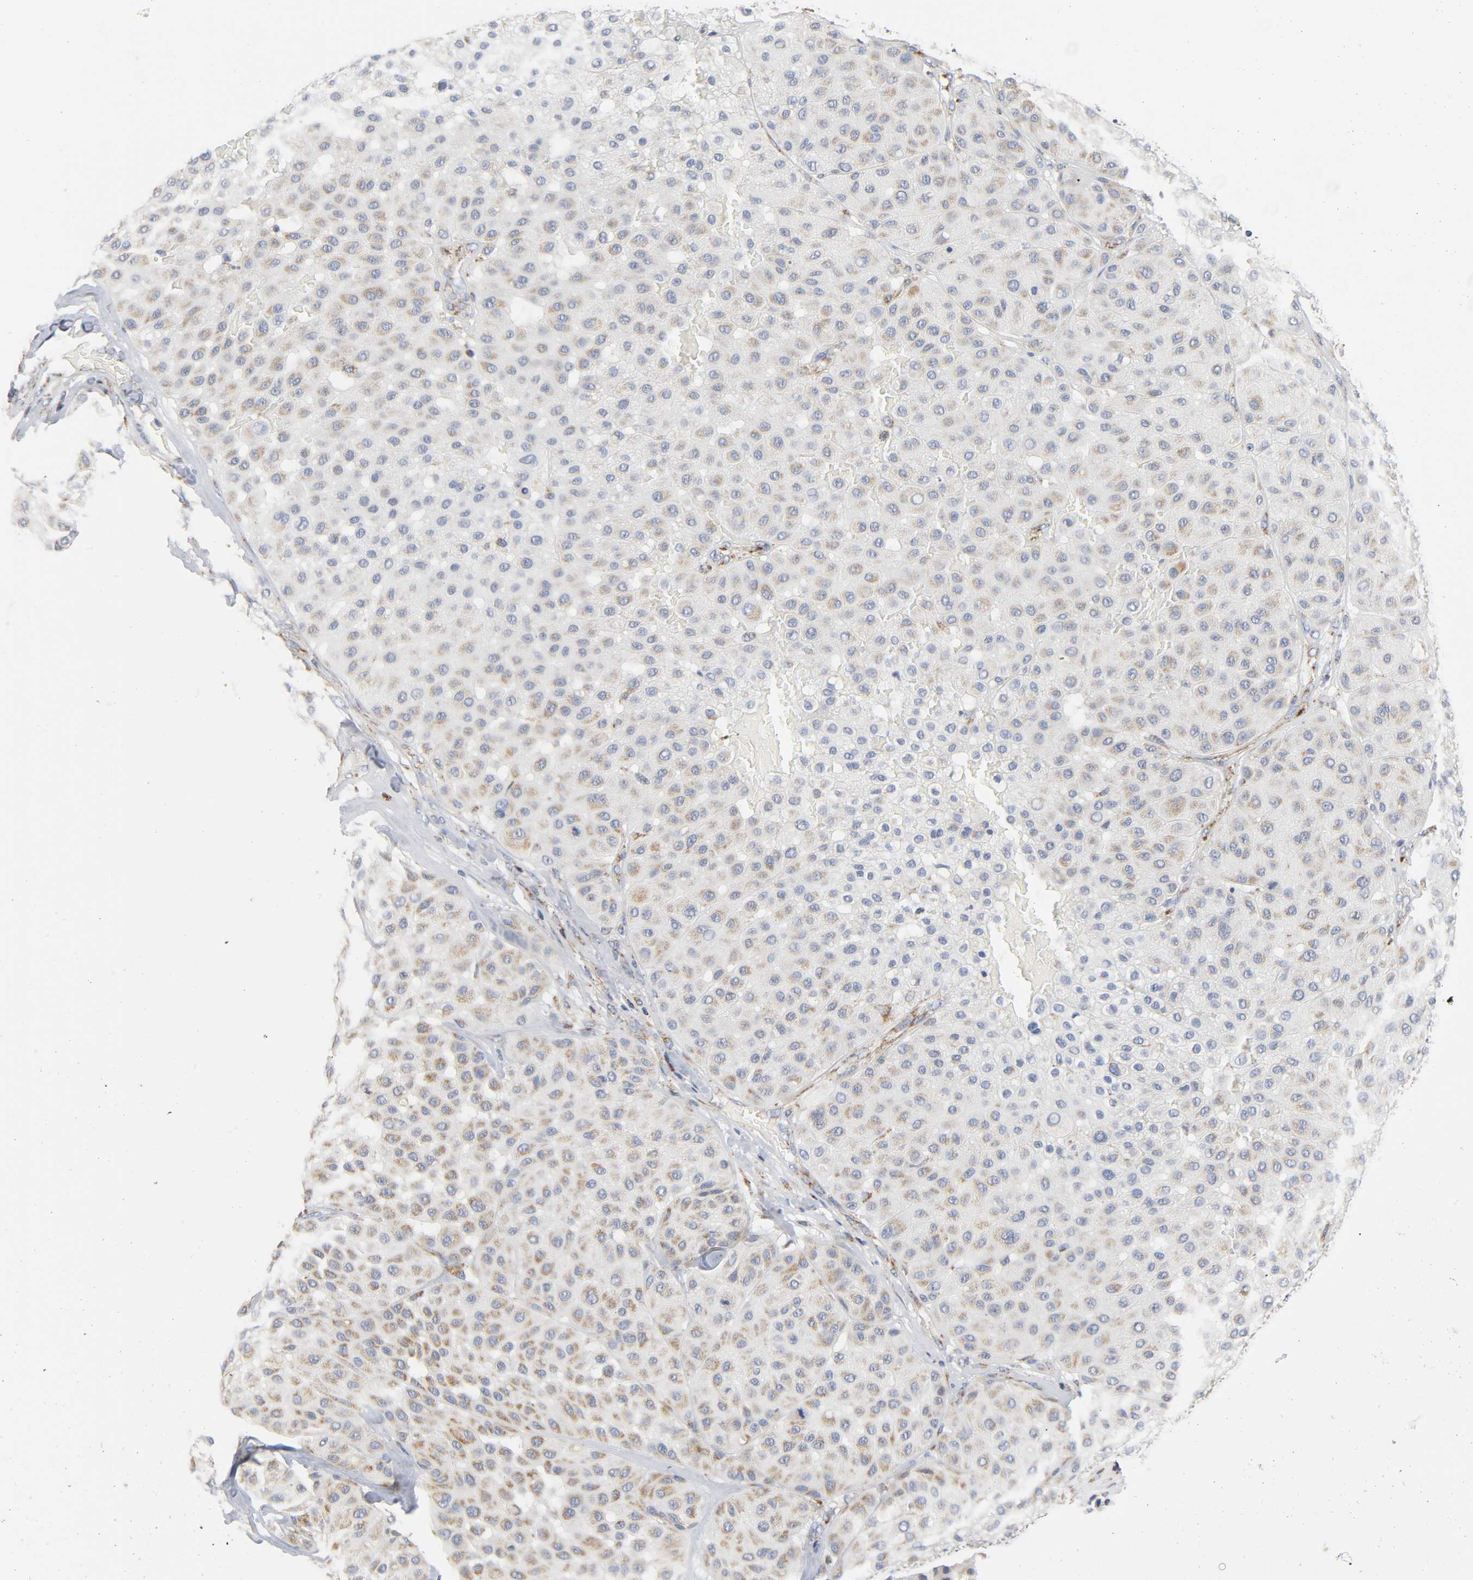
{"staining": {"intensity": "weak", "quantity": "25%-75%", "location": "cytoplasmic/membranous"}, "tissue": "melanoma", "cell_type": "Tumor cells", "image_type": "cancer", "snomed": [{"axis": "morphology", "description": "Normal tissue, NOS"}, {"axis": "morphology", "description": "Malignant melanoma, Metastatic site"}, {"axis": "topography", "description": "Skin"}], "caption": "The photomicrograph shows immunohistochemical staining of malignant melanoma (metastatic site). There is weak cytoplasmic/membranous positivity is seen in about 25%-75% of tumor cells.", "gene": "BAK1", "patient": {"sex": "male", "age": 41}}